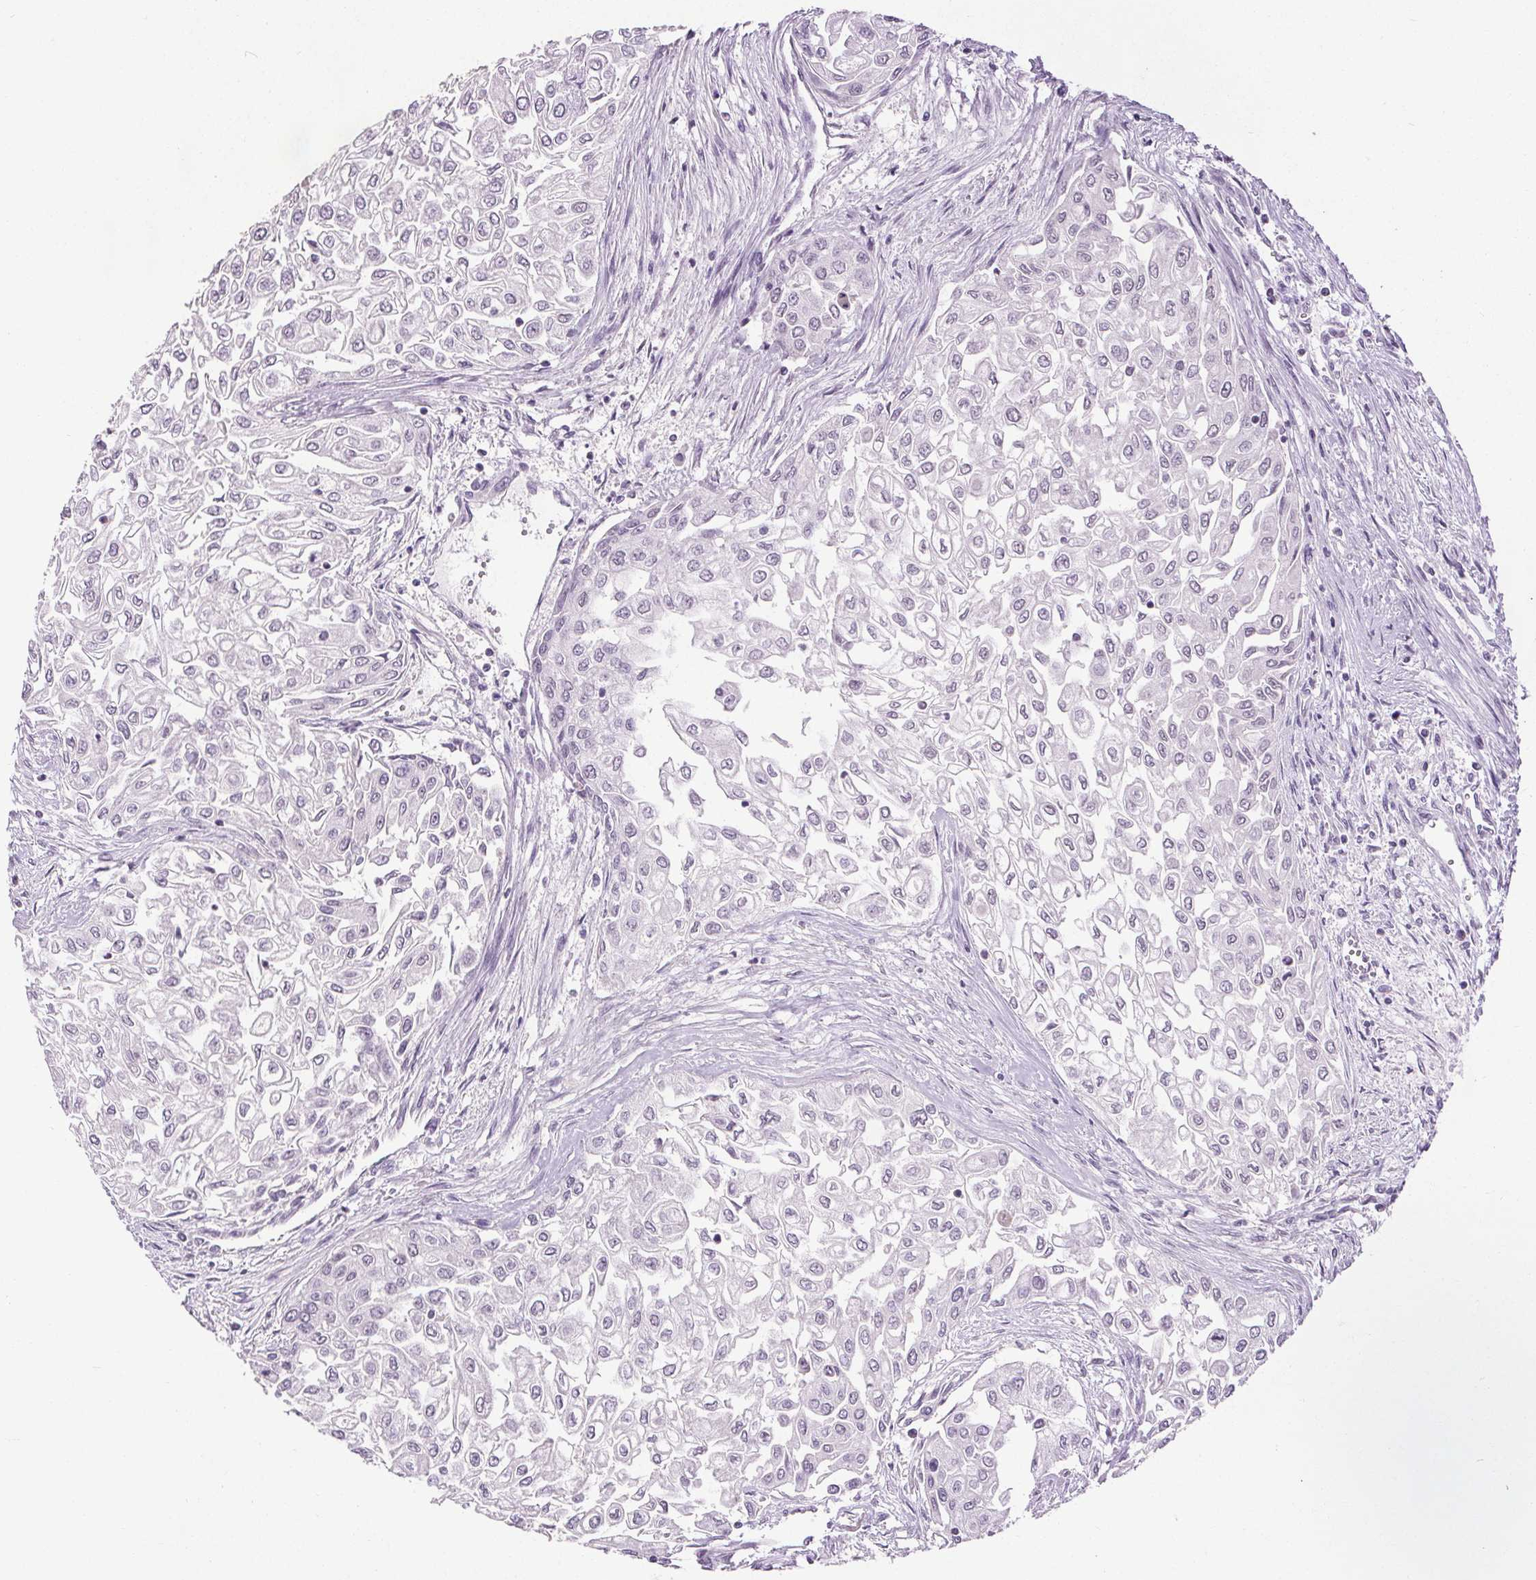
{"staining": {"intensity": "negative", "quantity": "none", "location": "none"}, "tissue": "urothelial cancer", "cell_type": "Tumor cells", "image_type": "cancer", "snomed": [{"axis": "morphology", "description": "Urothelial carcinoma, High grade"}, {"axis": "topography", "description": "Urinary bladder"}], "caption": "High magnification brightfield microscopy of urothelial cancer stained with DAB (3,3'-diaminobenzidine) (brown) and counterstained with hematoxylin (blue): tumor cells show no significant staining. The staining was performed using DAB (3,3'-diaminobenzidine) to visualize the protein expression in brown, while the nuclei were stained in blue with hematoxylin (Magnification: 20x).", "gene": "SLC2A9", "patient": {"sex": "male", "age": 62}}